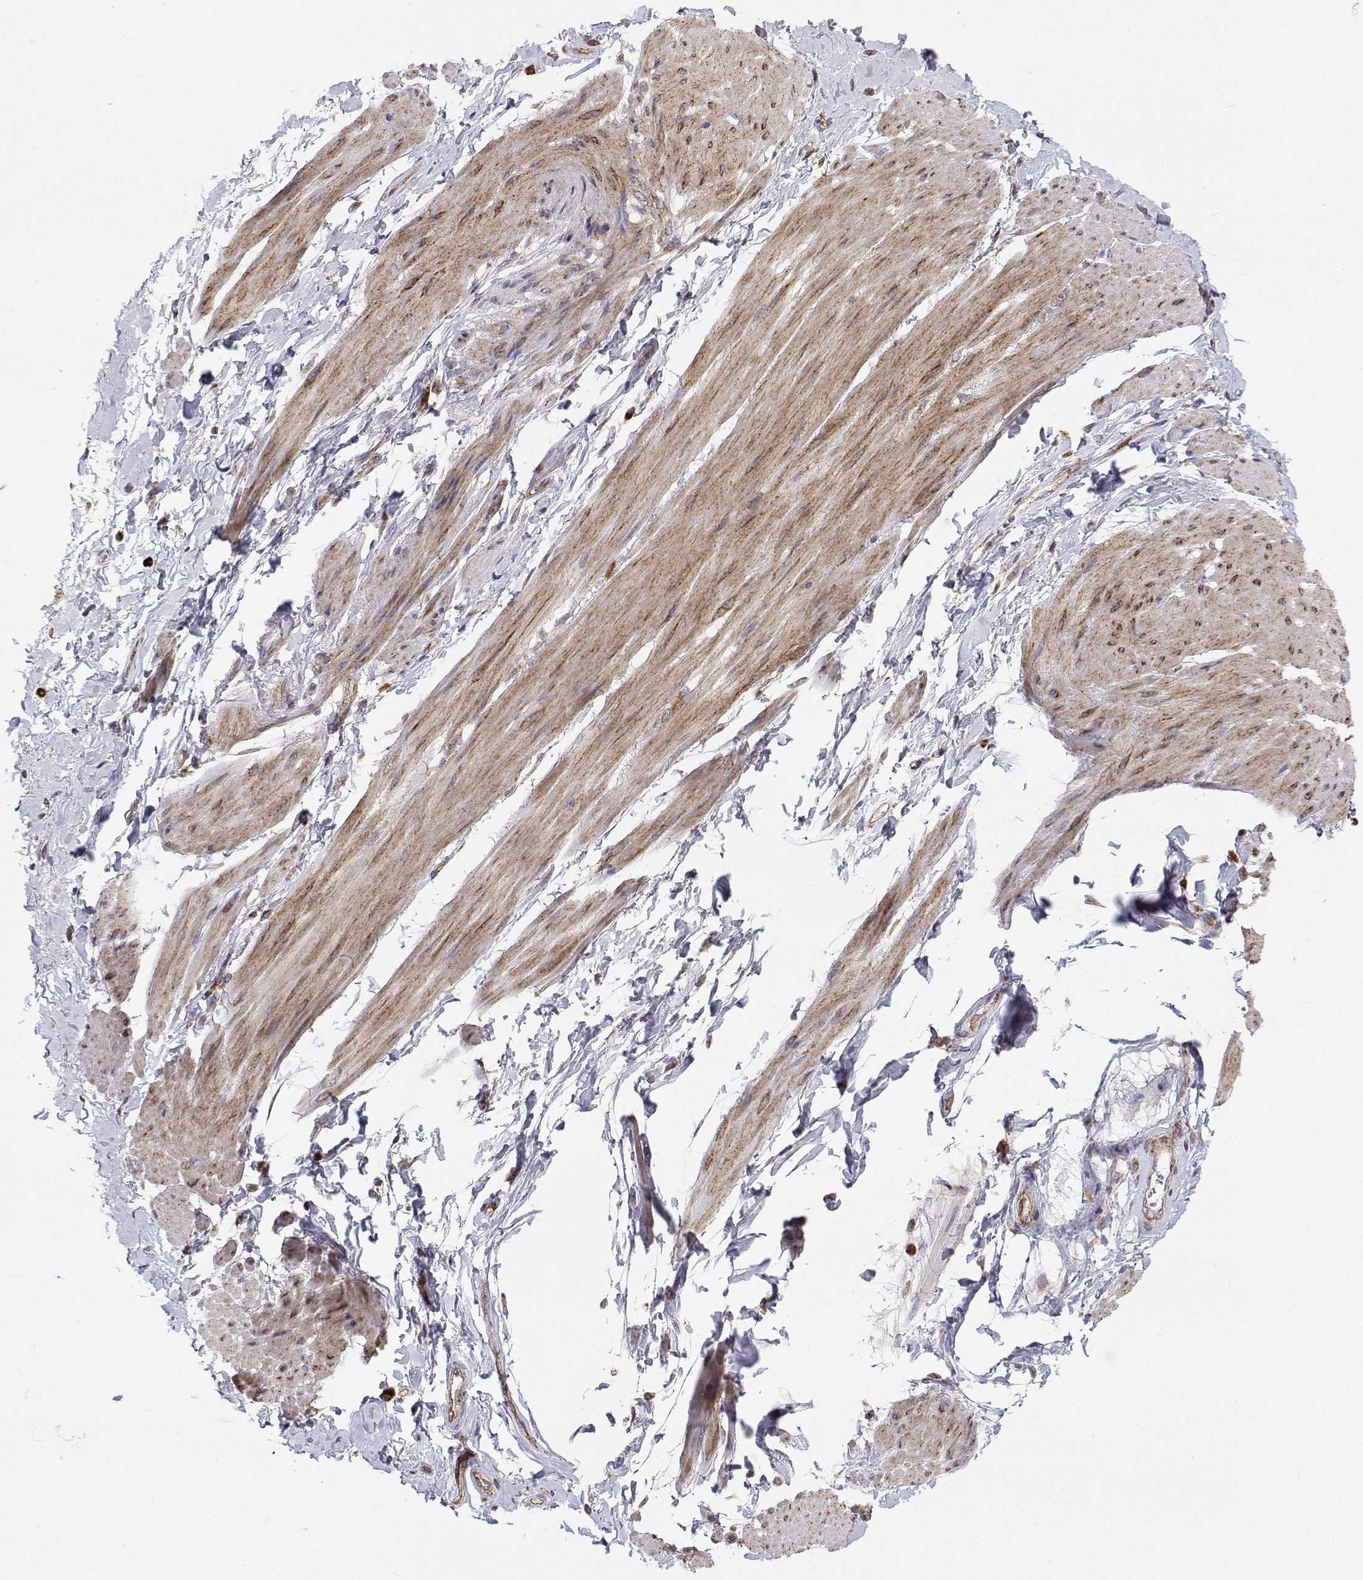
{"staining": {"intensity": "moderate", "quantity": "<25%", "location": "cytoplasmic/membranous"}, "tissue": "adipose tissue", "cell_type": "Adipocytes", "image_type": "normal", "snomed": [{"axis": "morphology", "description": "Normal tissue, NOS"}, {"axis": "topography", "description": "Urinary bladder"}, {"axis": "topography", "description": "Peripheral nerve tissue"}], "caption": "Immunohistochemistry (IHC) of unremarkable human adipose tissue exhibits low levels of moderate cytoplasmic/membranous positivity in about <25% of adipocytes. (DAB (3,3'-diaminobenzidine) IHC with brightfield microscopy, high magnification).", "gene": "SPICE1", "patient": {"sex": "female", "age": 60}}